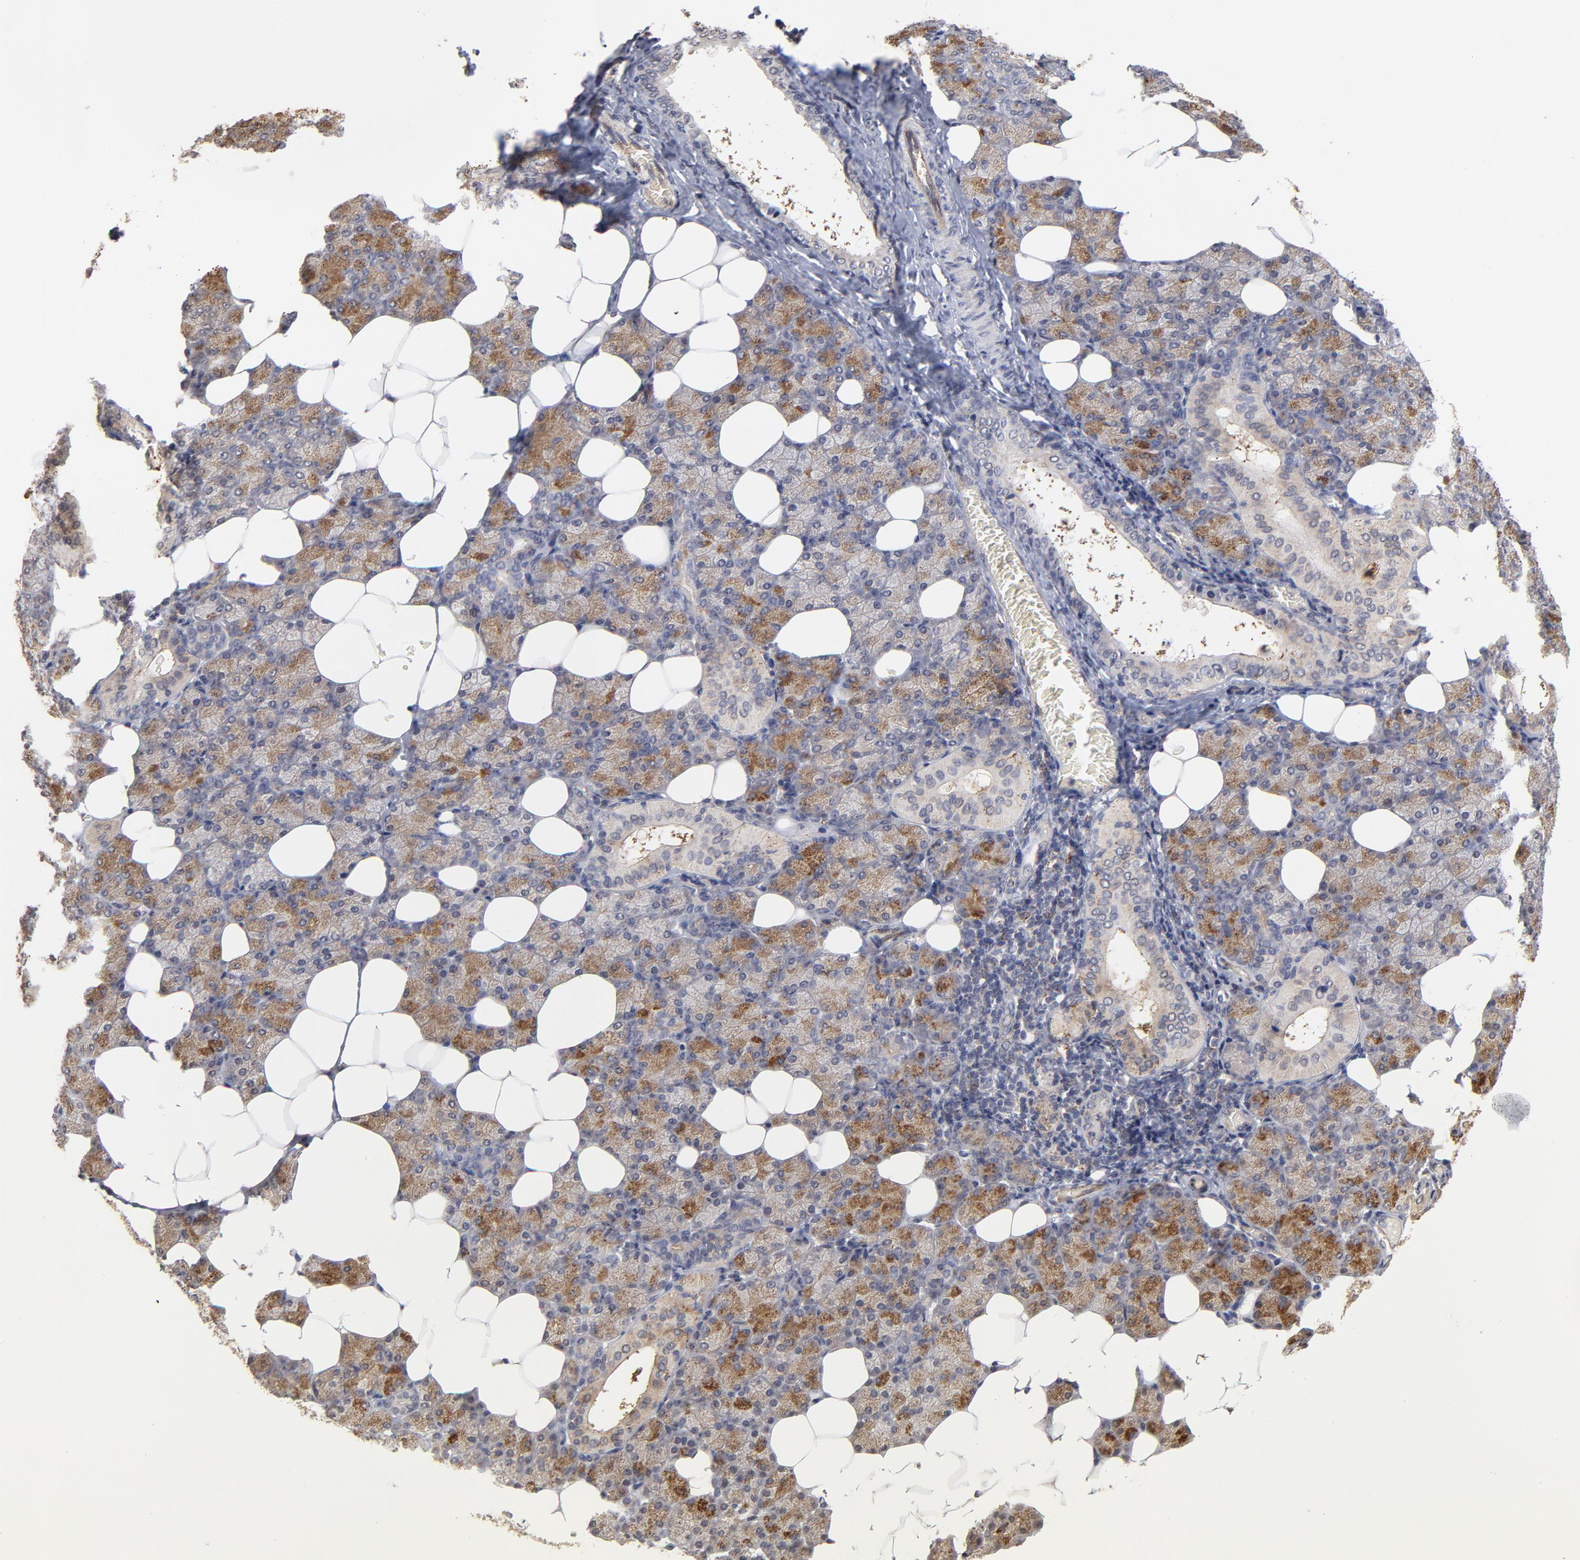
{"staining": {"intensity": "moderate", "quantity": "25%-75%", "location": "cytoplasmic/membranous"}, "tissue": "salivary gland", "cell_type": "Glandular cells", "image_type": "normal", "snomed": [{"axis": "morphology", "description": "Normal tissue, NOS"}, {"axis": "topography", "description": "Lymph node"}, {"axis": "topography", "description": "Salivary gland"}], "caption": "Normal salivary gland displays moderate cytoplasmic/membranous expression in approximately 25%-75% of glandular cells.", "gene": "ASB8", "patient": {"sex": "male", "age": 8}}